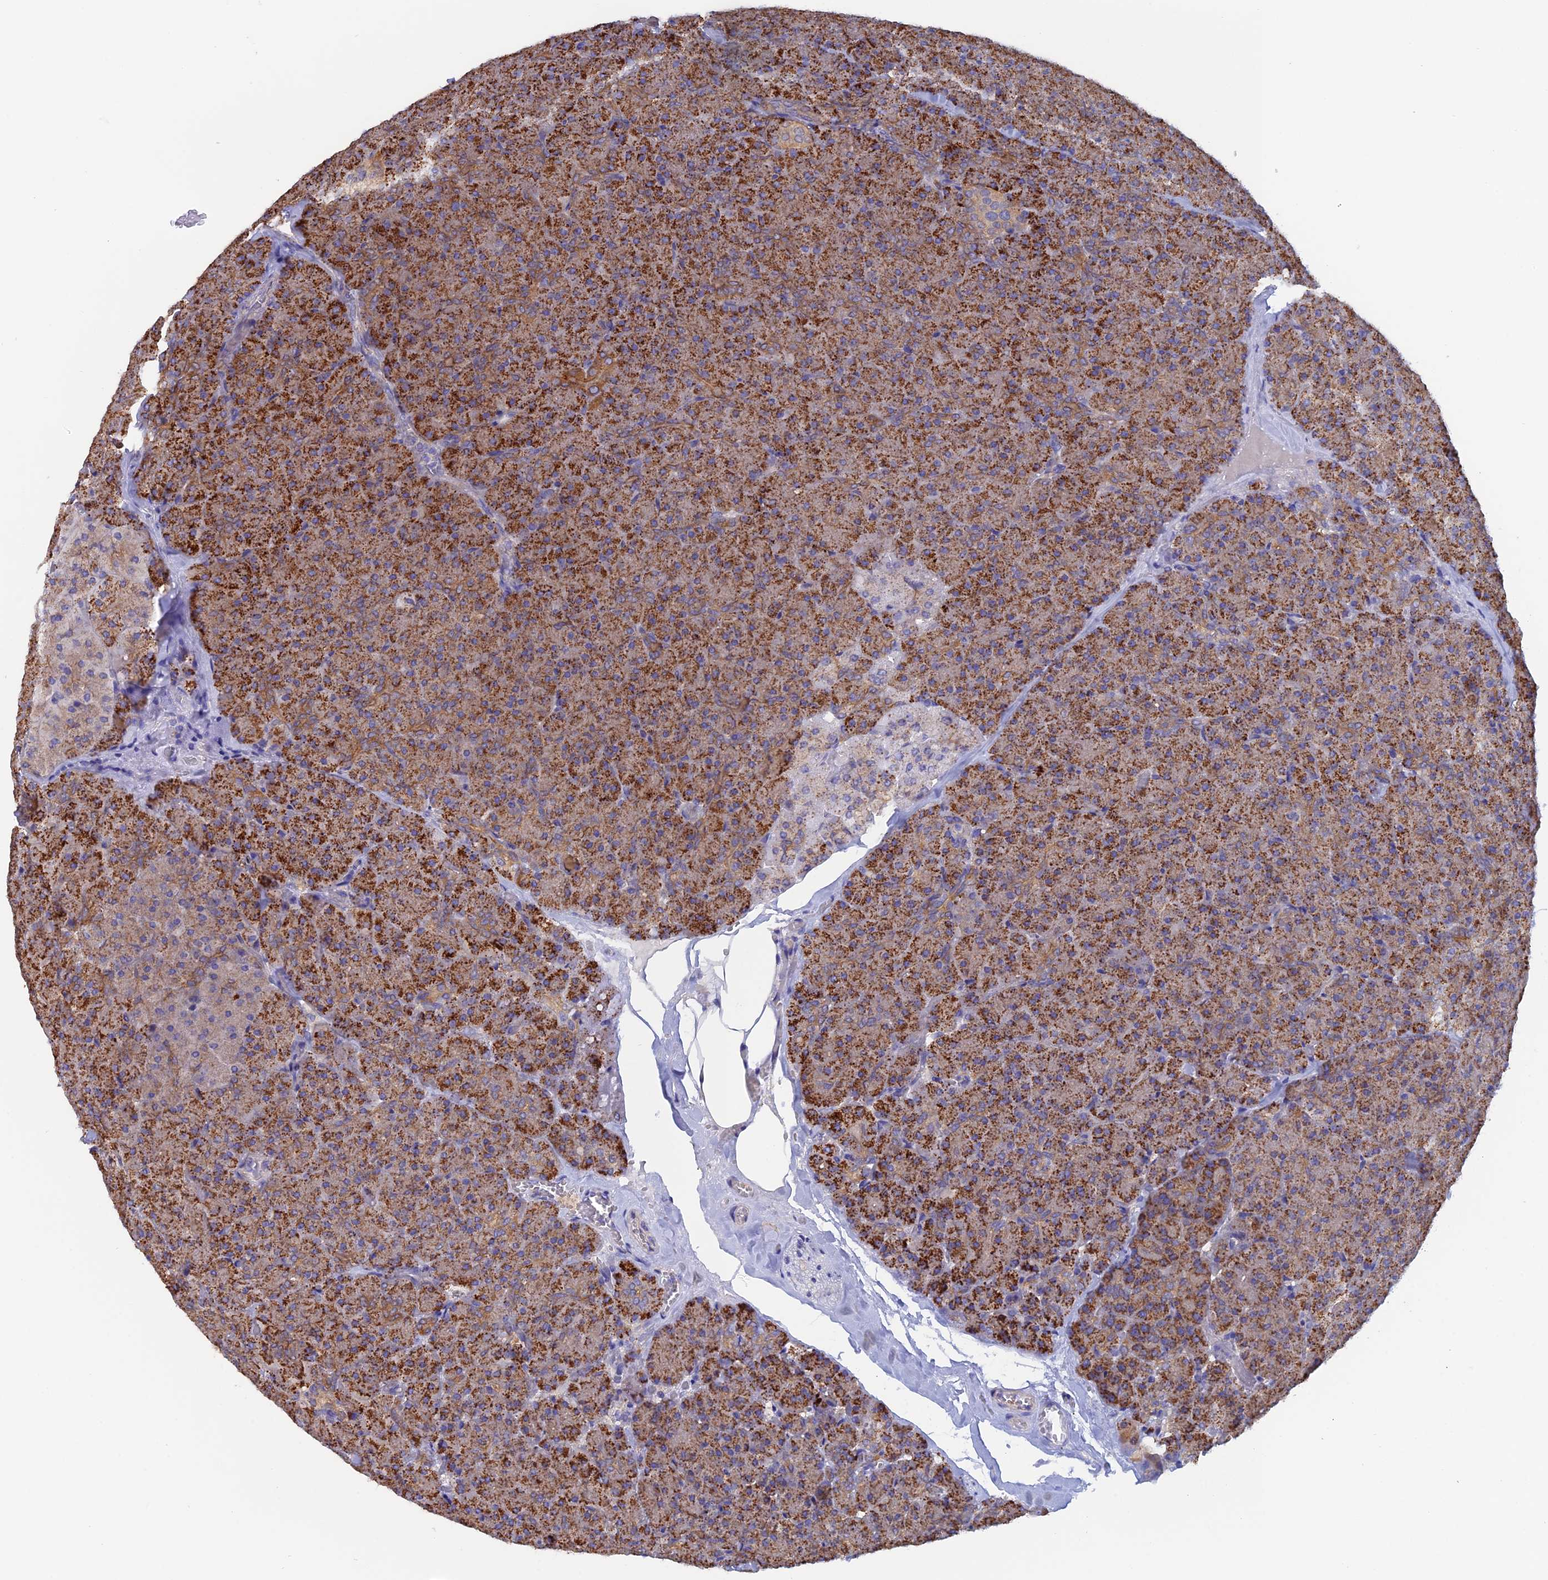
{"staining": {"intensity": "strong", "quantity": "25%-75%", "location": "cytoplasmic/membranous"}, "tissue": "pancreas", "cell_type": "Exocrine glandular cells", "image_type": "normal", "snomed": [{"axis": "morphology", "description": "Normal tissue, NOS"}, {"axis": "topography", "description": "Pancreas"}], "caption": "A photomicrograph of pancreas stained for a protein shows strong cytoplasmic/membranous brown staining in exocrine glandular cells.", "gene": "FZR1", "patient": {"sex": "male", "age": 36}}